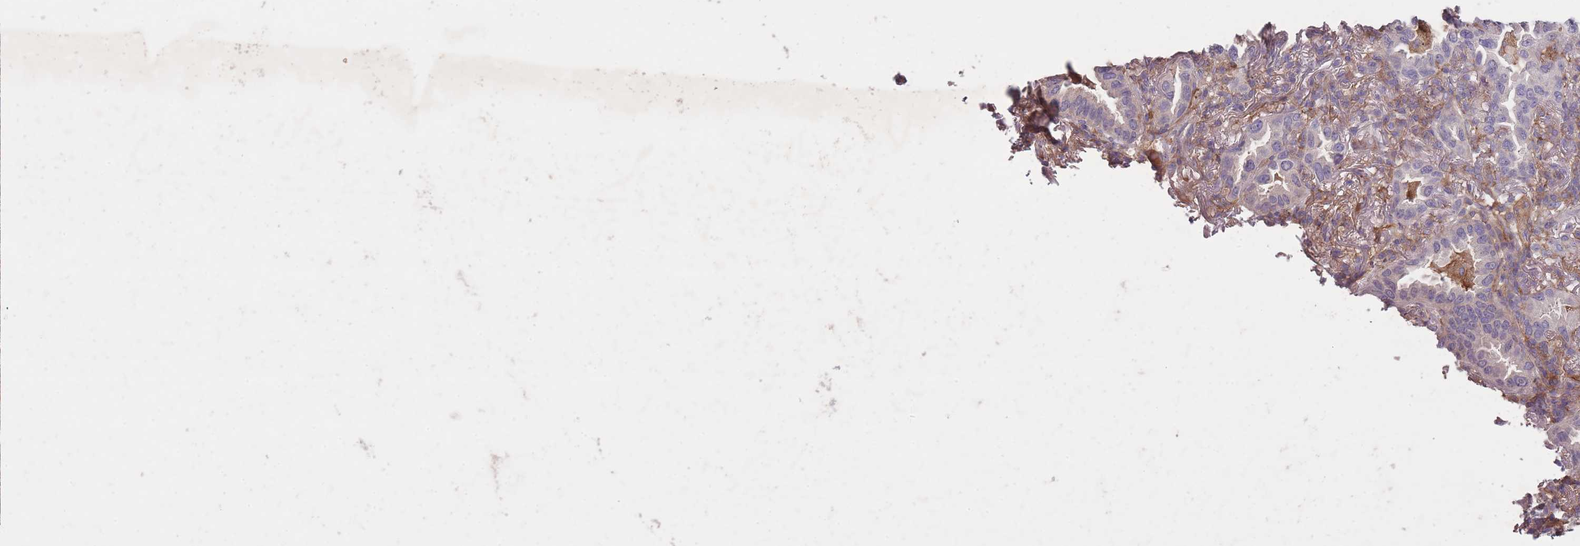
{"staining": {"intensity": "negative", "quantity": "none", "location": "none"}, "tissue": "lung cancer", "cell_type": "Tumor cells", "image_type": "cancer", "snomed": [{"axis": "morphology", "description": "Adenocarcinoma, NOS"}, {"axis": "topography", "description": "Lung"}], "caption": "A histopathology image of human adenocarcinoma (lung) is negative for staining in tumor cells. Nuclei are stained in blue.", "gene": "OR2V2", "patient": {"sex": "female", "age": 69}}